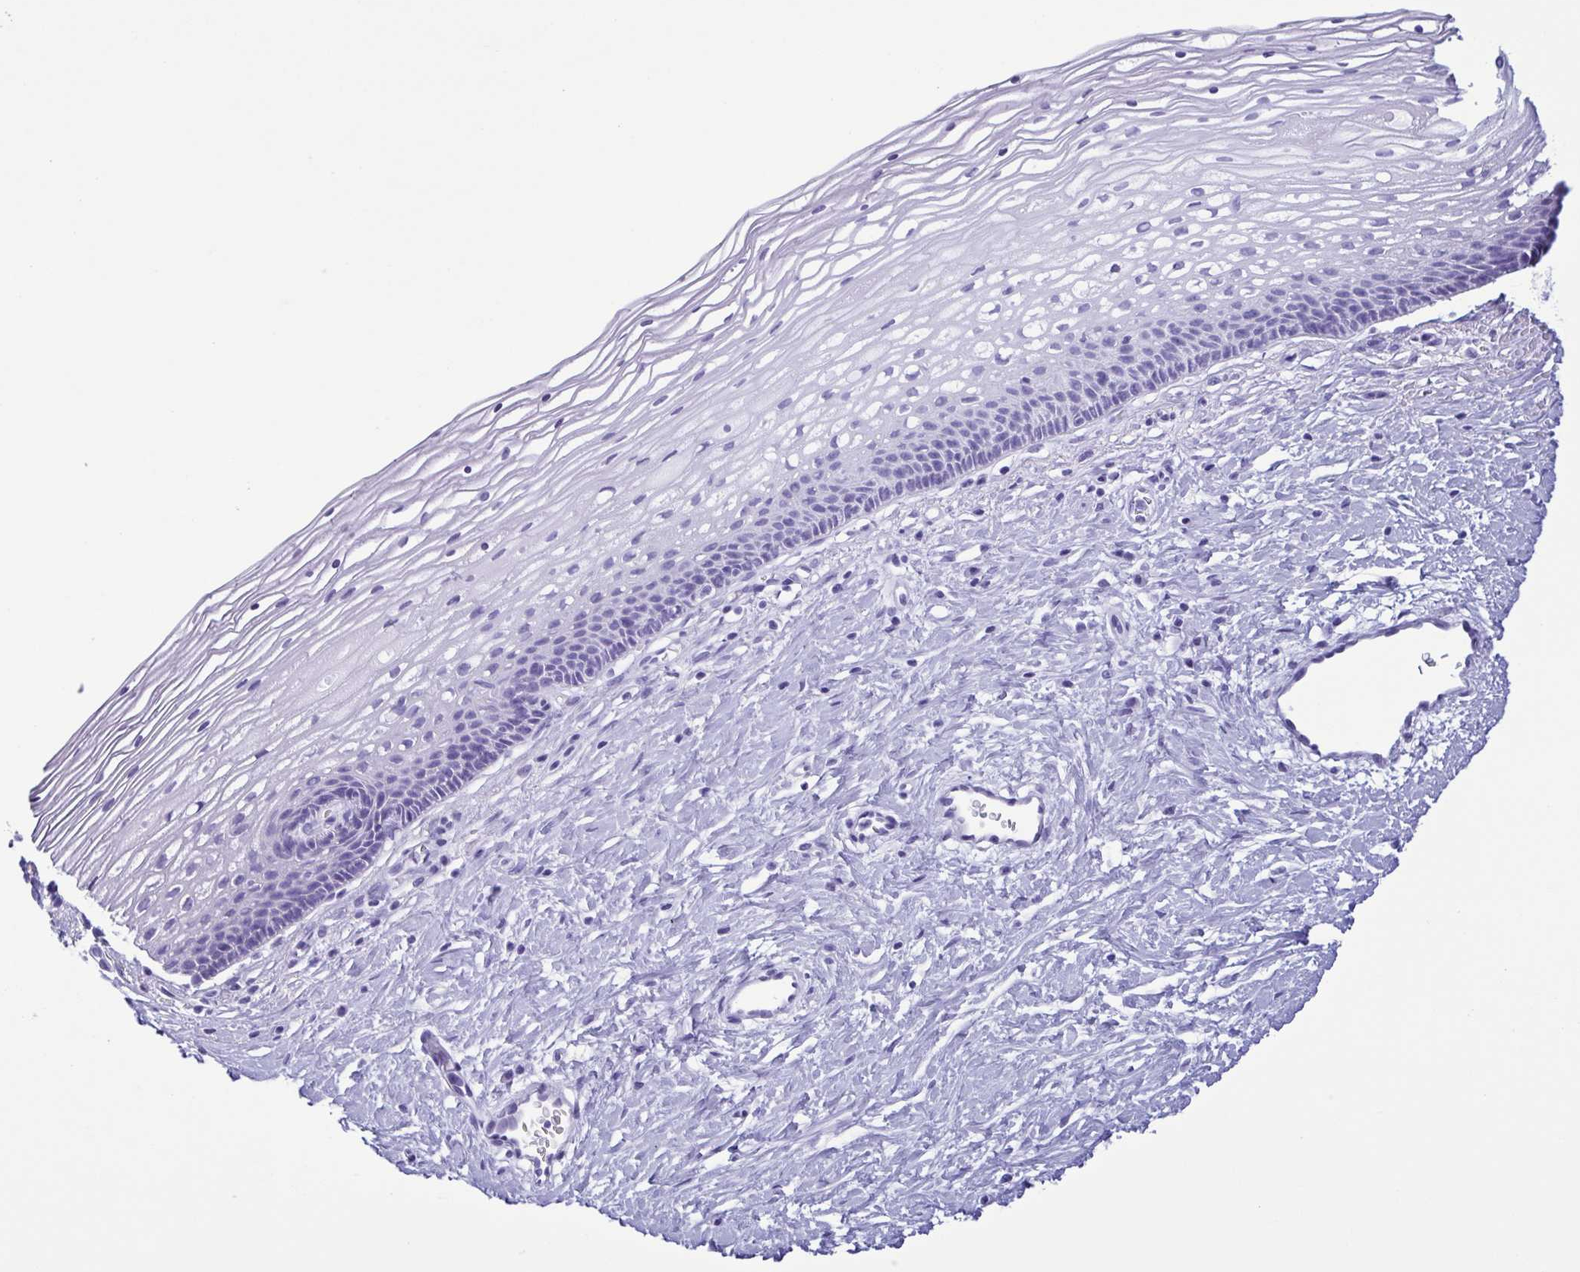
{"staining": {"intensity": "negative", "quantity": "none", "location": "none"}, "tissue": "cervix", "cell_type": "Glandular cells", "image_type": "normal", "snomed": [{"axis": "morphology", "description": "Normal tissue, NOS"}, {"axis": "topography", "description": "Cervix"}], "caption": "A micrograph of human cervix is negative for staining in glandular cells.", "gene": "TSPY10", "patient": {"sex": "female", "age": 34}}